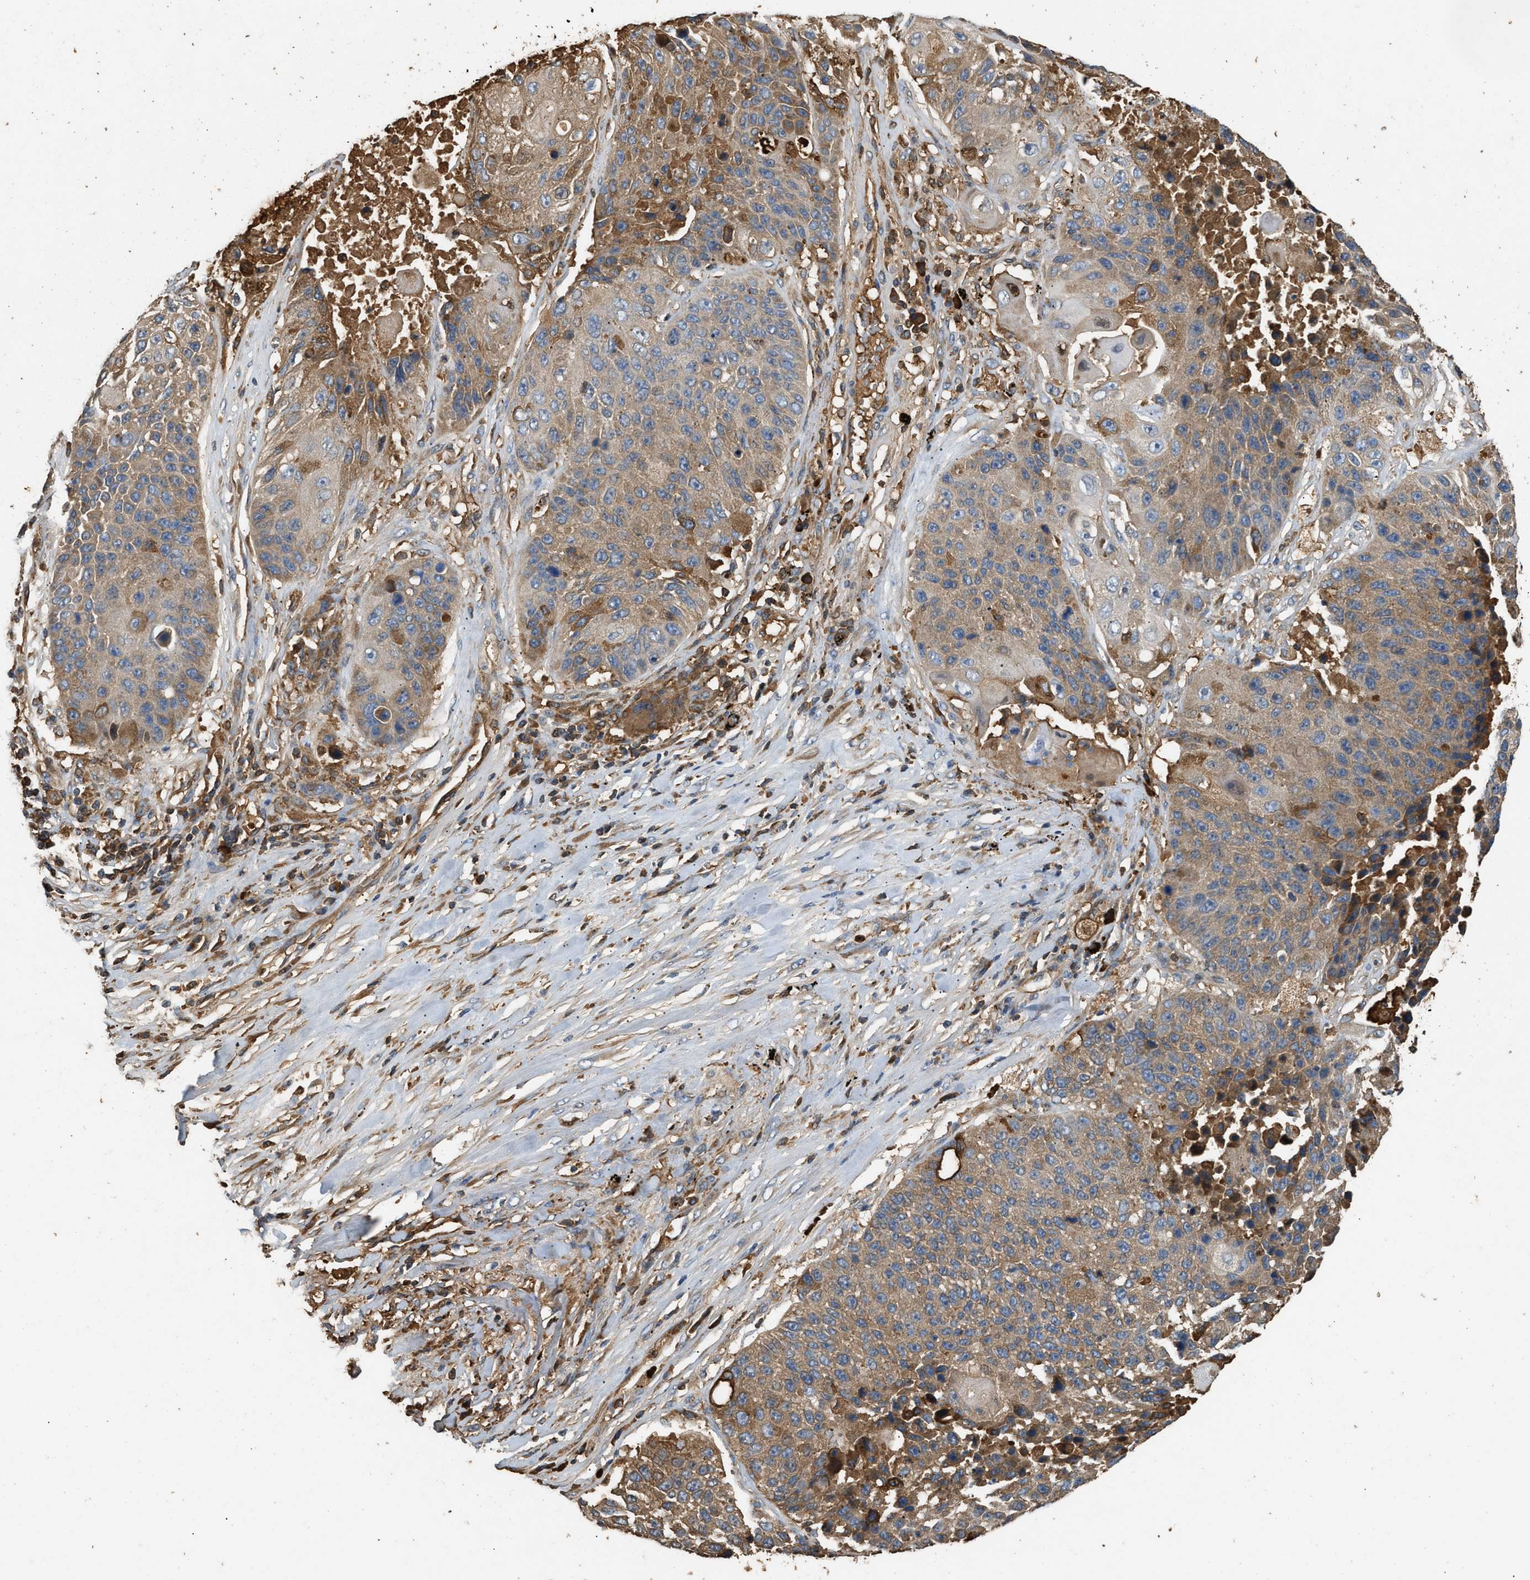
{"staining": {"intensity": "moderate", "quantity": ">75%", "location": "cytoplasmic/membranous"}, "tissue": "lung cancer", "cell_type": "Tumor cells", "image_type": "cancer", "snomed": [{"axis": "morphology", "description": "Squamous cell carcinoma, NOS"}, {"axis": "topography", "description": "Lung"}], "caption": "IHC photomicrograph of neoplastic tissue: human lung cancer (squamous cell carcinoma) stained using immunohistochemistry reveals medium levels of moderate protein expression localized specifically in the cytoplasmic/membranous of tumor cells, appearing as a cytoplasmic/membranous brown color.", "gene": "TMEM268", "patient": {"sex": "male", "age": 61}}